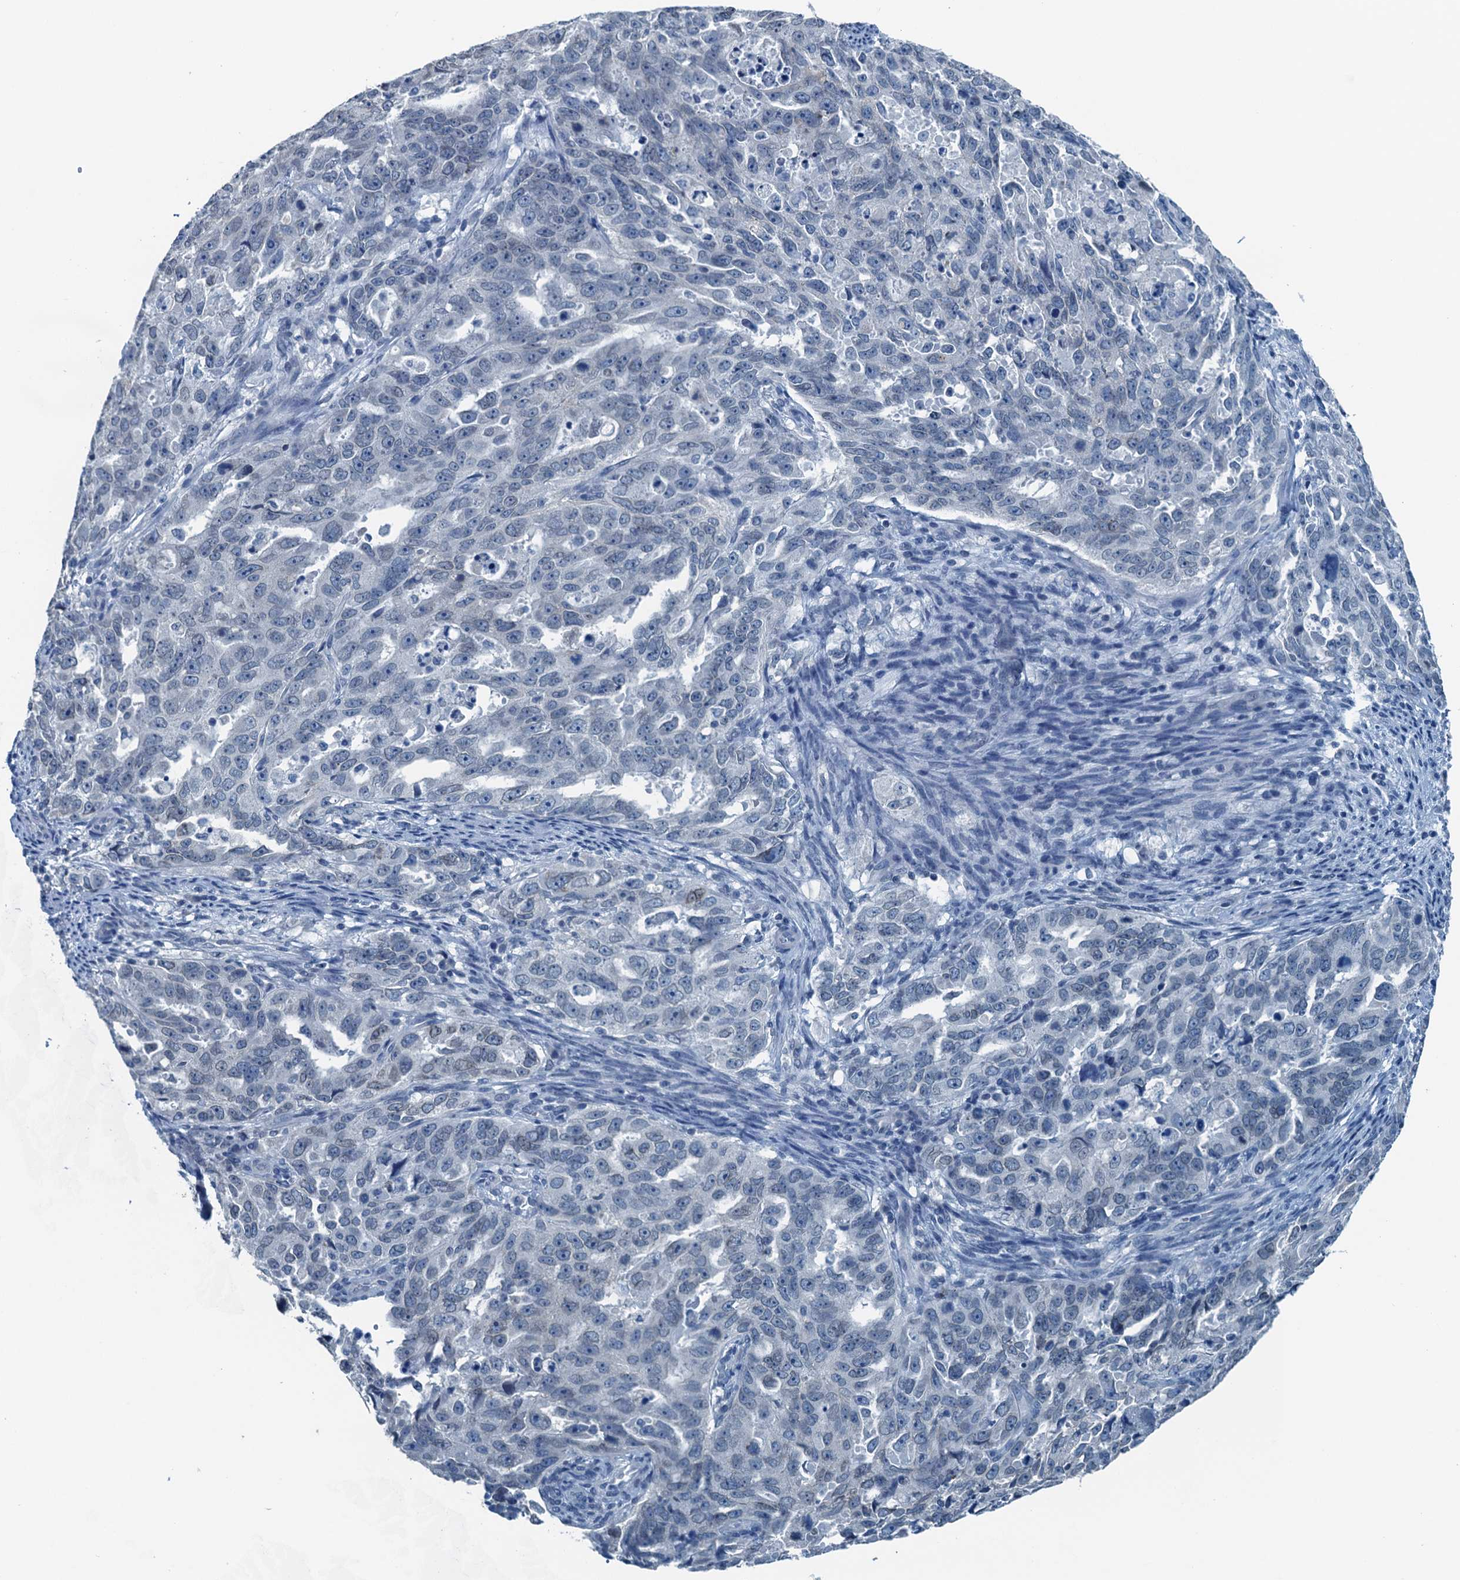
{"staining": {"intensity": "negative", "quantity": "none", "location": "none"}, "tissue": "endometrial cancer", "cell_type": "Tumor cells", "image_type": "cancer", "snomed": [{"axis": "morphology", "description": "Adenocarcinoma, NOS"}, {"axis": "topography", "description": "Endometrium"}], "caption": "Immunohistochemical staining of endometrial adenocarcinoma exhibits no significant expression in tumor cells.", "gene": "C11orf54", "patient": {"sex": "female", "age": 65}}